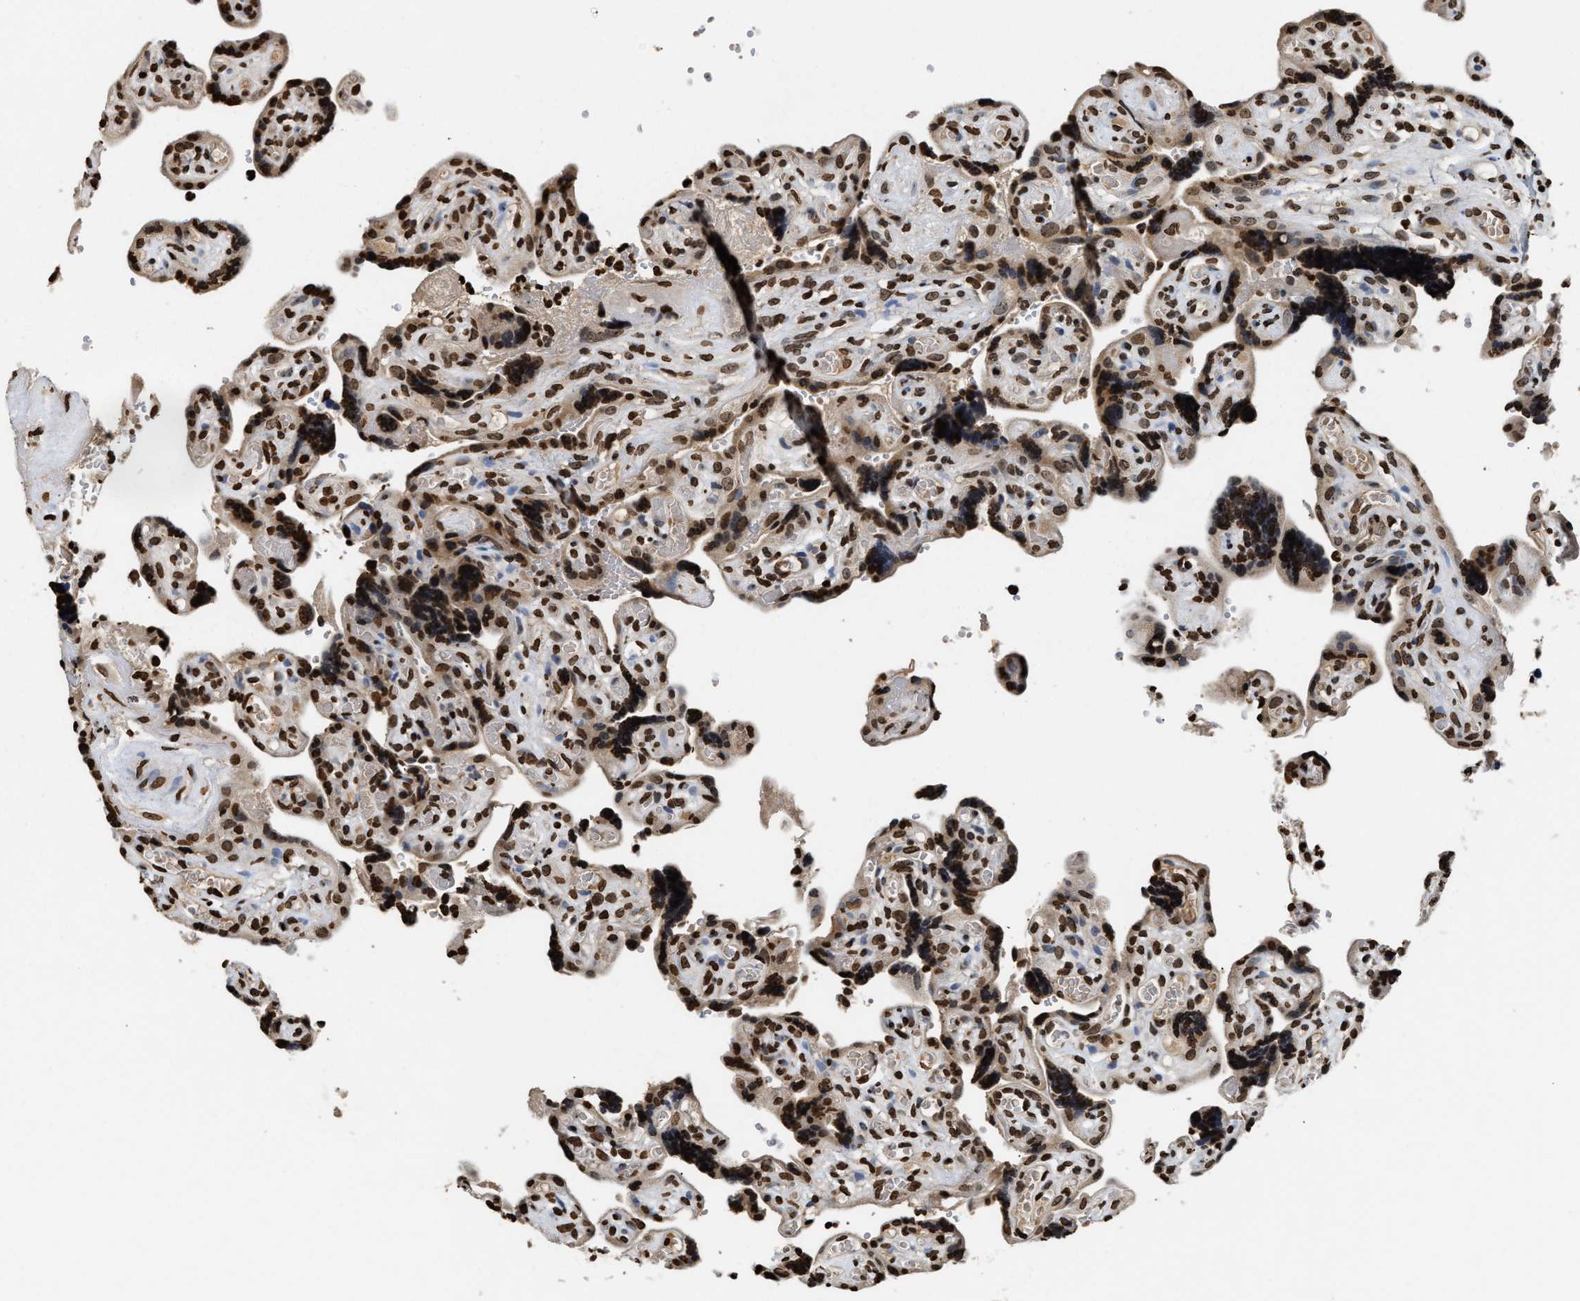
{"staining": {"intensity": "moderate", "quantity": ">75%", "location": "nuclear"}, "tissue": "placenta", "cell_type": "Decidual cells", "image_type": "normal", "snomed": [{"axis": "morphology", "description": "Normal tissue, NOS"}, {"axis": "topography", "description": "Placenta"}], "caption": "Normal placenta demonstrates moderate nuclear expression in approximately >75% of decidual cells, visualized by immunohistochemistry.", "gene": "DNASE1L3", "patient": {"sex": "female", "age": 30}}